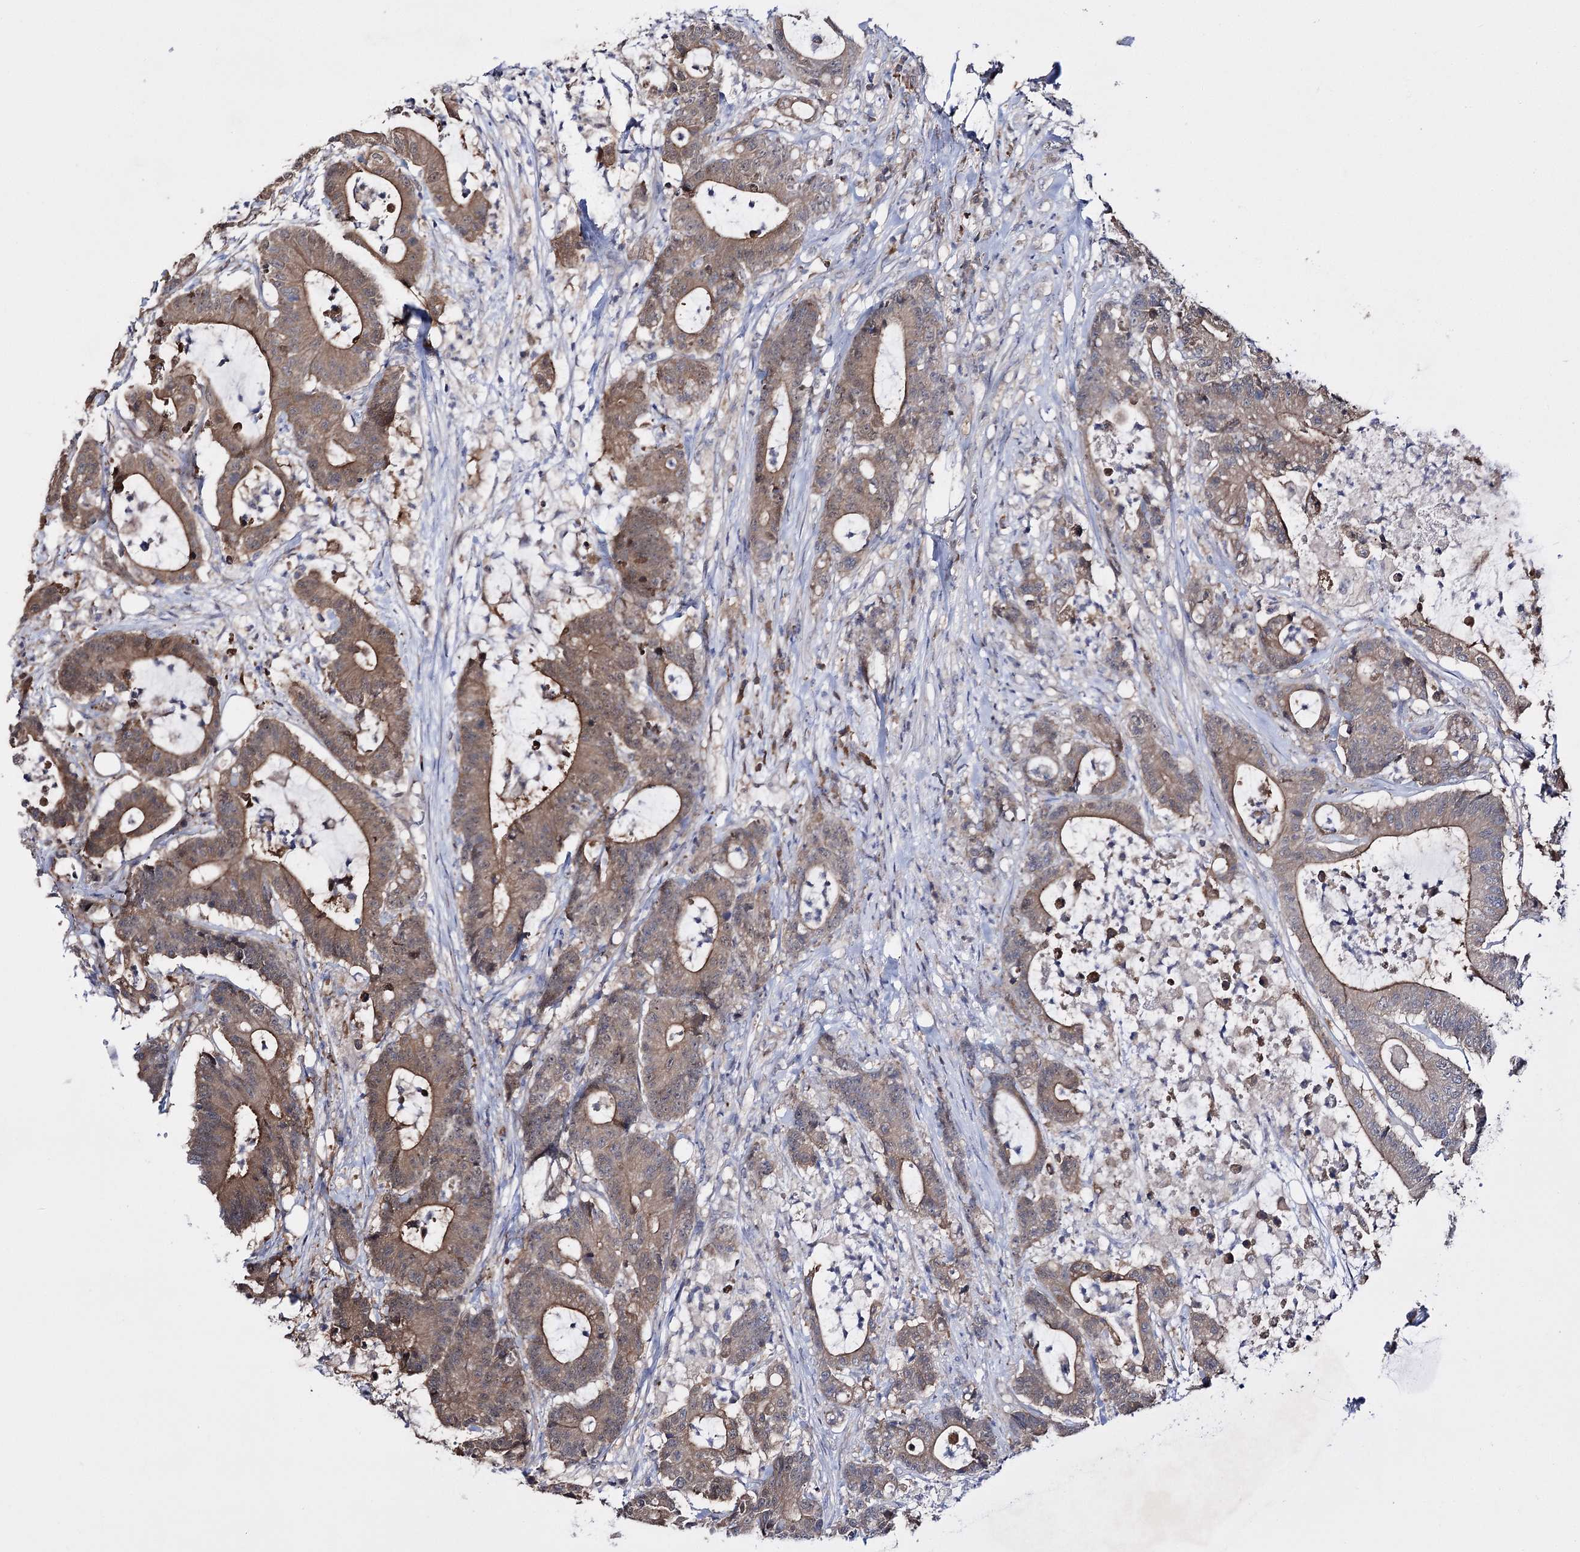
{"staining": {"intensity": "moderate", "quantity": ">75%", "location": "cytoplasmic/membranous"}, "tissue": "colorectal cancer", "cell_type": "Tumor cells", "image_type": "cancer", "snomed": [{"axis": "morphology", "description": "Adenocarcinoma, NOS"}, {"axis": "topography", "description": "Colon"}], "caption": "Approximately >75% of tumor cells in colorectal cancer (adenocarcinoma) reveal moderate cytoplasmic/membranous protein staining as visualized by brown immunohistochemical staining.", "gene": "PTER", "patient": {"sex": "female", "age": 84}}